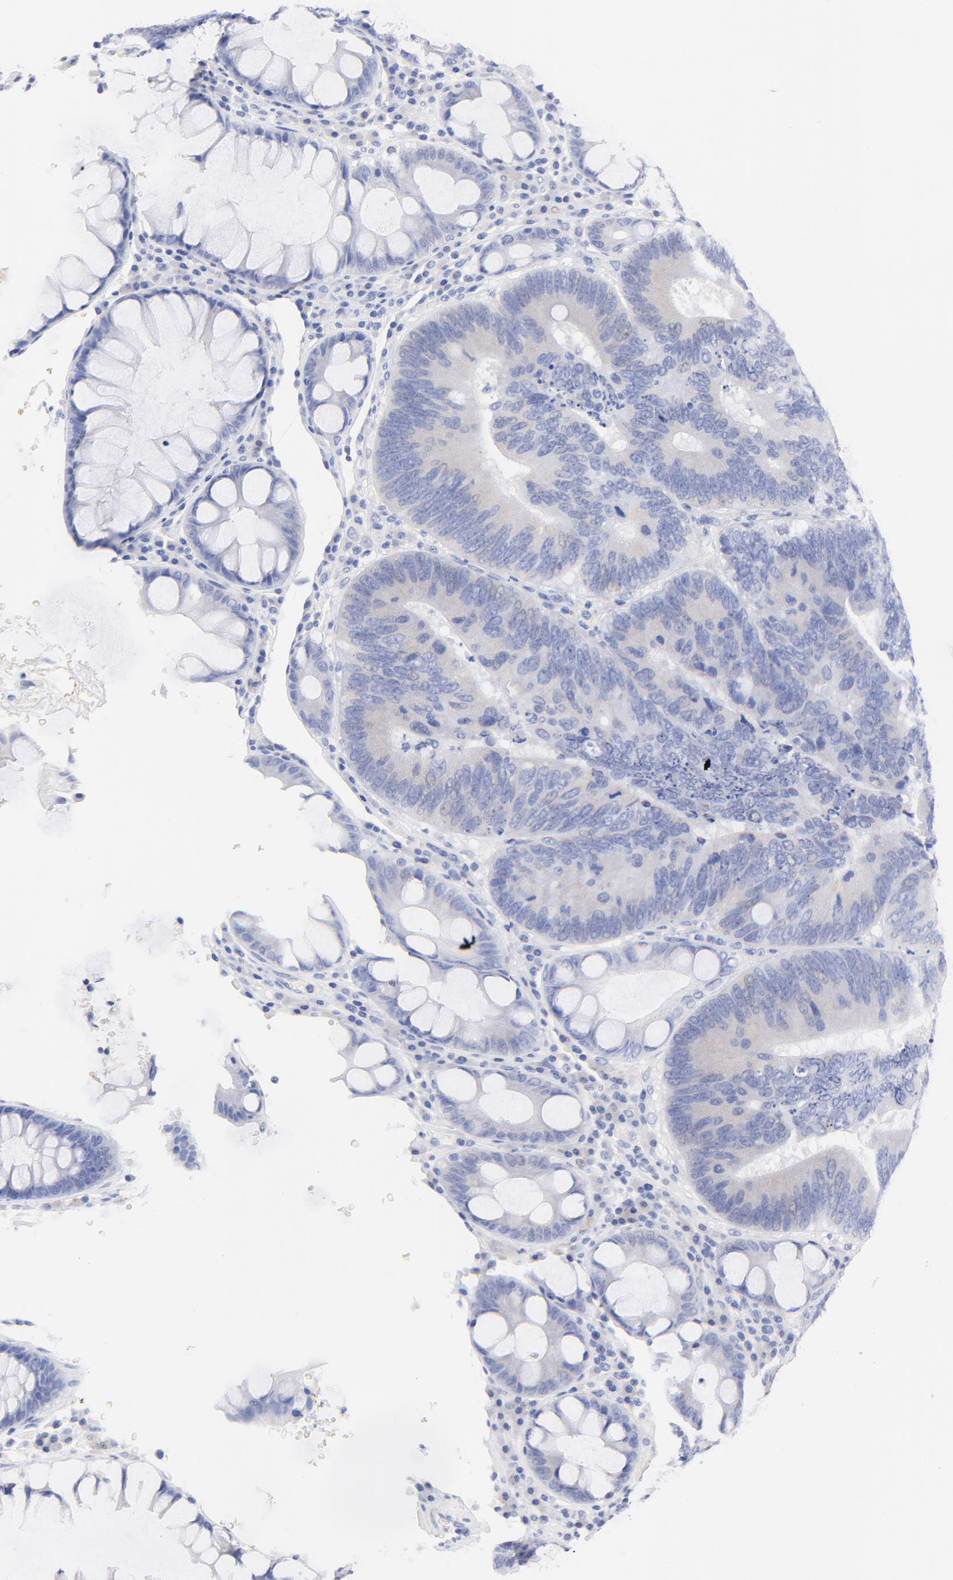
{"staining": {"intensity": "negative", "quantity": "none", "location": "none"}, "tissue": "colorectal cancer", "cell_type": "Tumor cells", "image_type": "cancer", "snomed": [{"axis": "morphology", "description": "Normal tissue, NOS"}, {"axis": "morphology", "description": "Adenocarcinoma, NOS"}, {"axis": "topography", "description": "Colon"}], "caption": "Immunohistochemical staining of human adenocarcinoma (colorectal) shows no significant positivity in tumor cells.", "gene": "HORMAD2", "patient": {"sex": "female", "age": 78}}